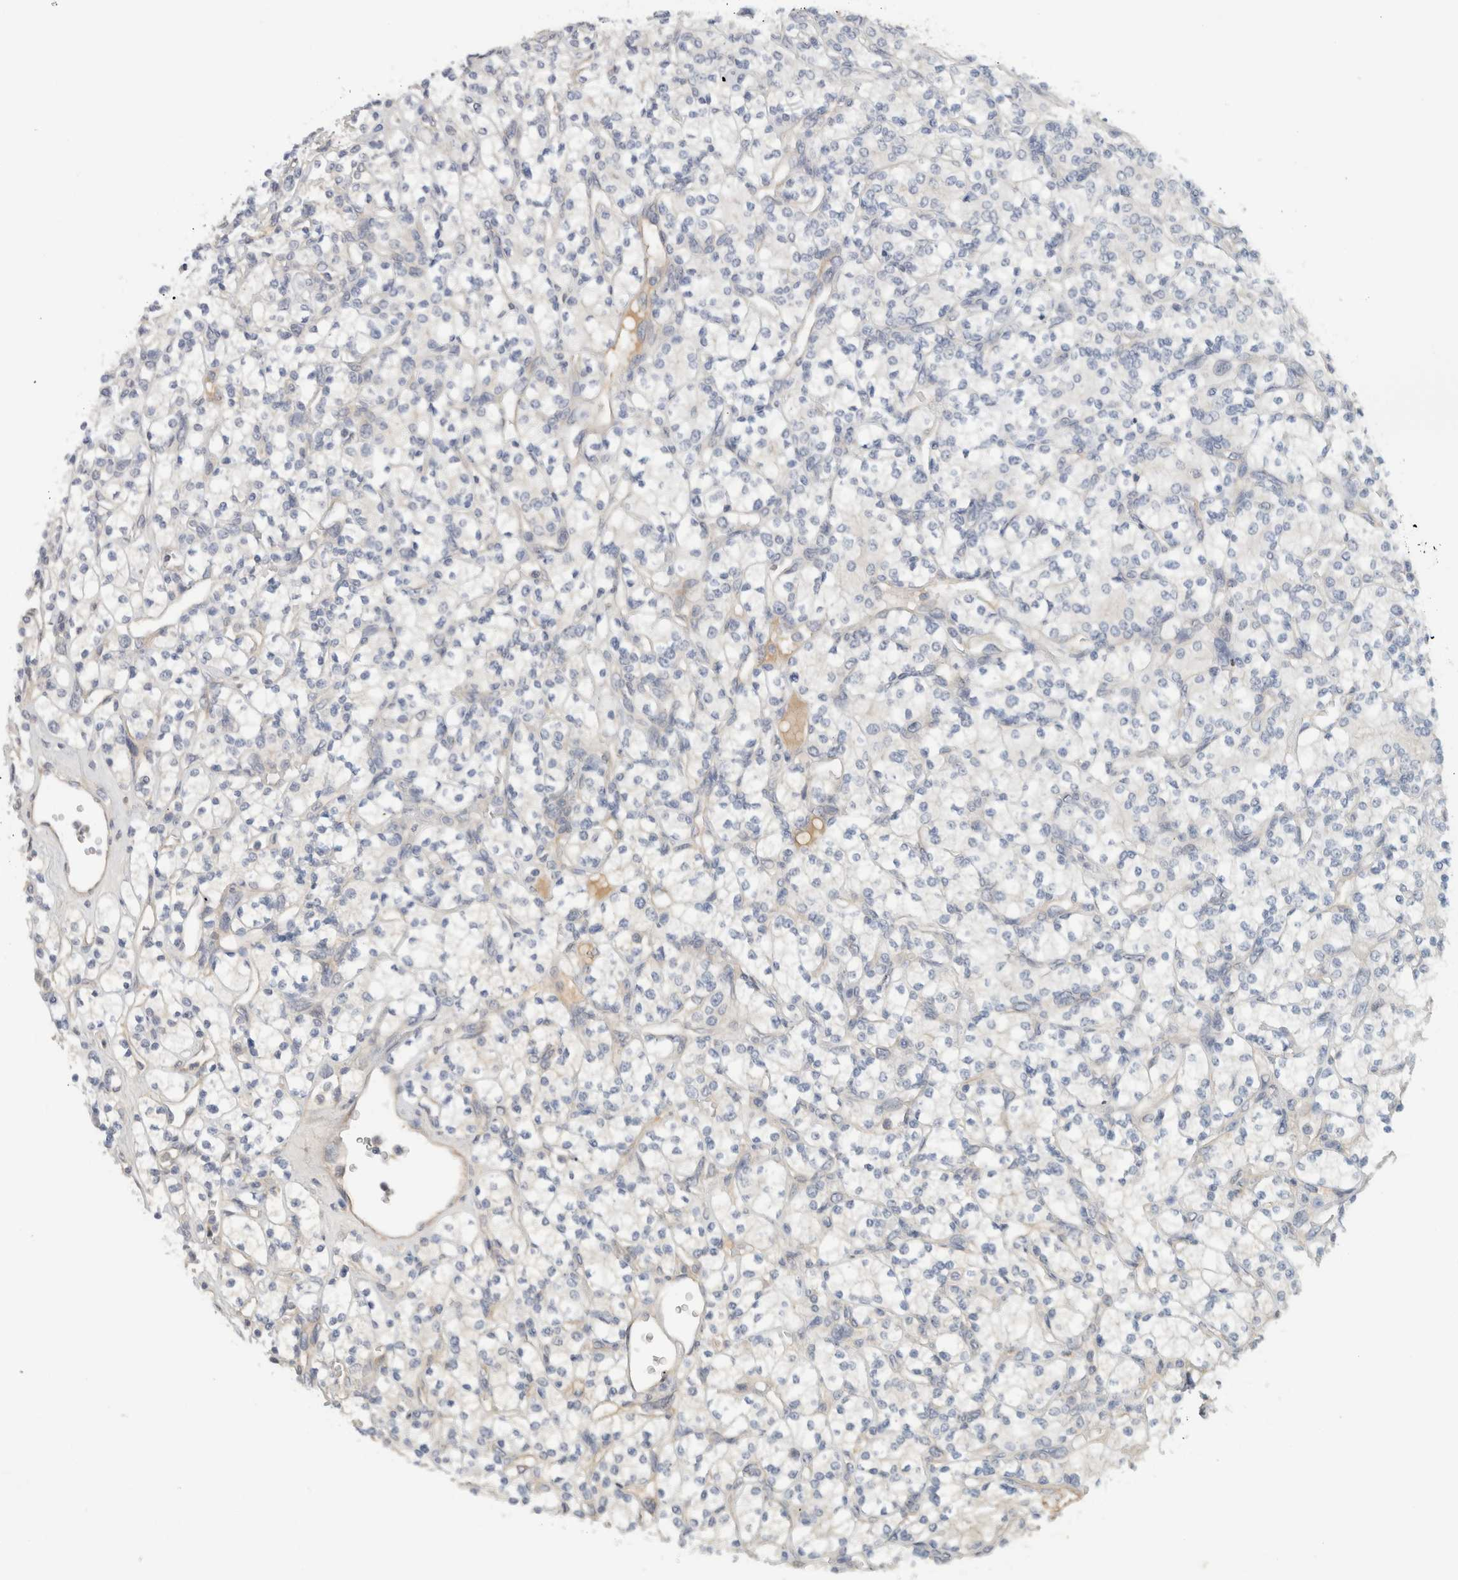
{"staining": {"intensity": "negative", "quantity": "none", "location": "none"}, "tissue": "renal cancer", "cell_type": "Tumor cells", "image_type": "cancer", "snomed": [{"axis": "morphology", "description": "Adenocarcinoma, NOS"}, {"axis": "topography", "description": "Kidney"}], "caption": "This is a image of IHC staining of renal cancer, which shows no positivity in tumor cells.", "gene": "HCN3", "patient": {"sex": "male", "age": 77}}